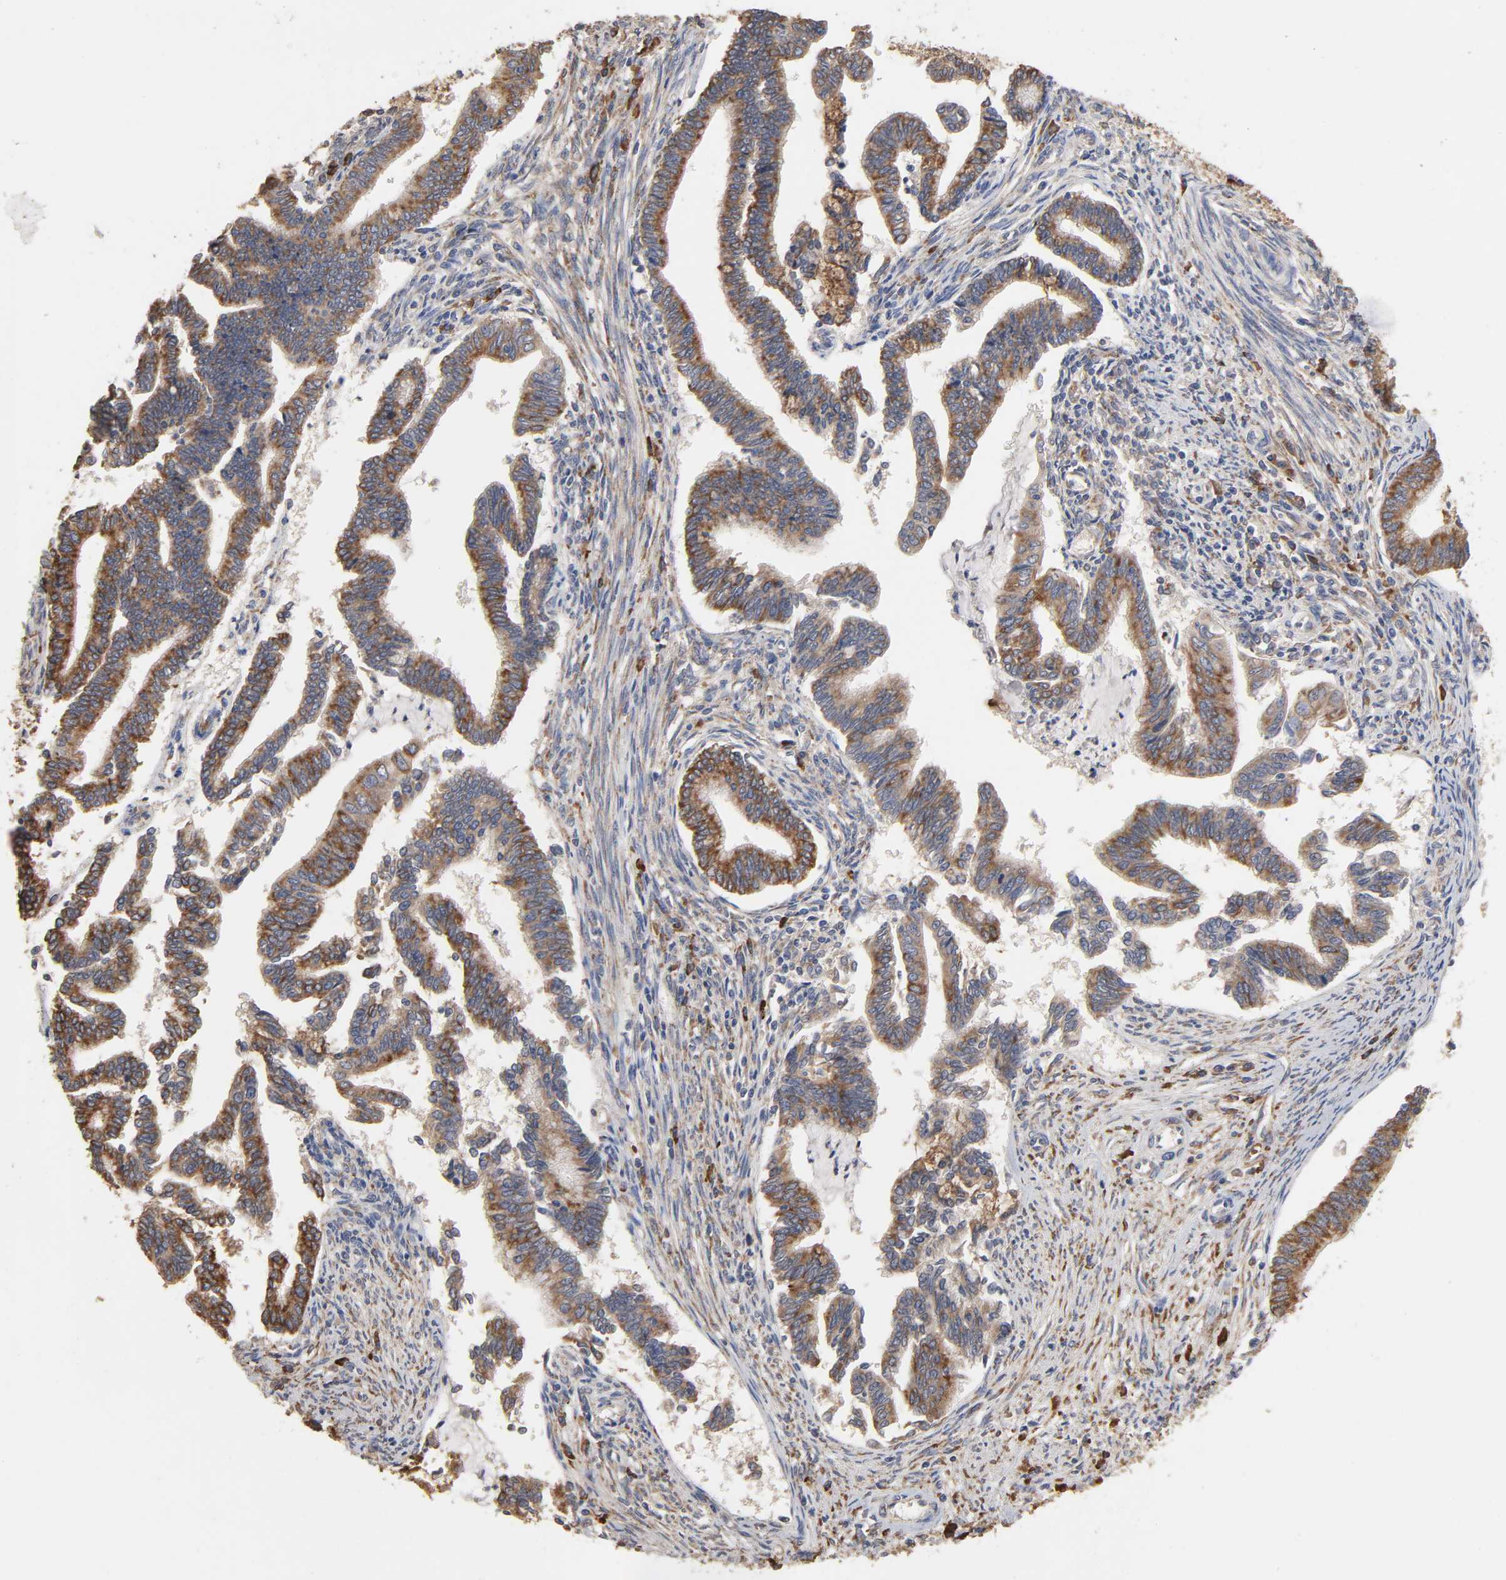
{"staining": {"intensity": "moderate", "quantity": ">75%", "location": "cytoplasmic/membranous"}, "tissue": "cervical cancer", "cell_type": "Tumor cells", "image_type": "cancer", "snomed": [{"axis": "morphology", "description": "Adenocarcinoma, NOS"}, {"axis": "topography", "description": "Cervix"}], "caption": "High-power microscopy captured an IHC photomicrograph of adenocarcinoma (cervical), revealing moderate cytoplasmic/membranous expression in approximately >75% of tumor cells.", "gene": "EIF4G2", "patient": {"sex": "female", "age": 36}}